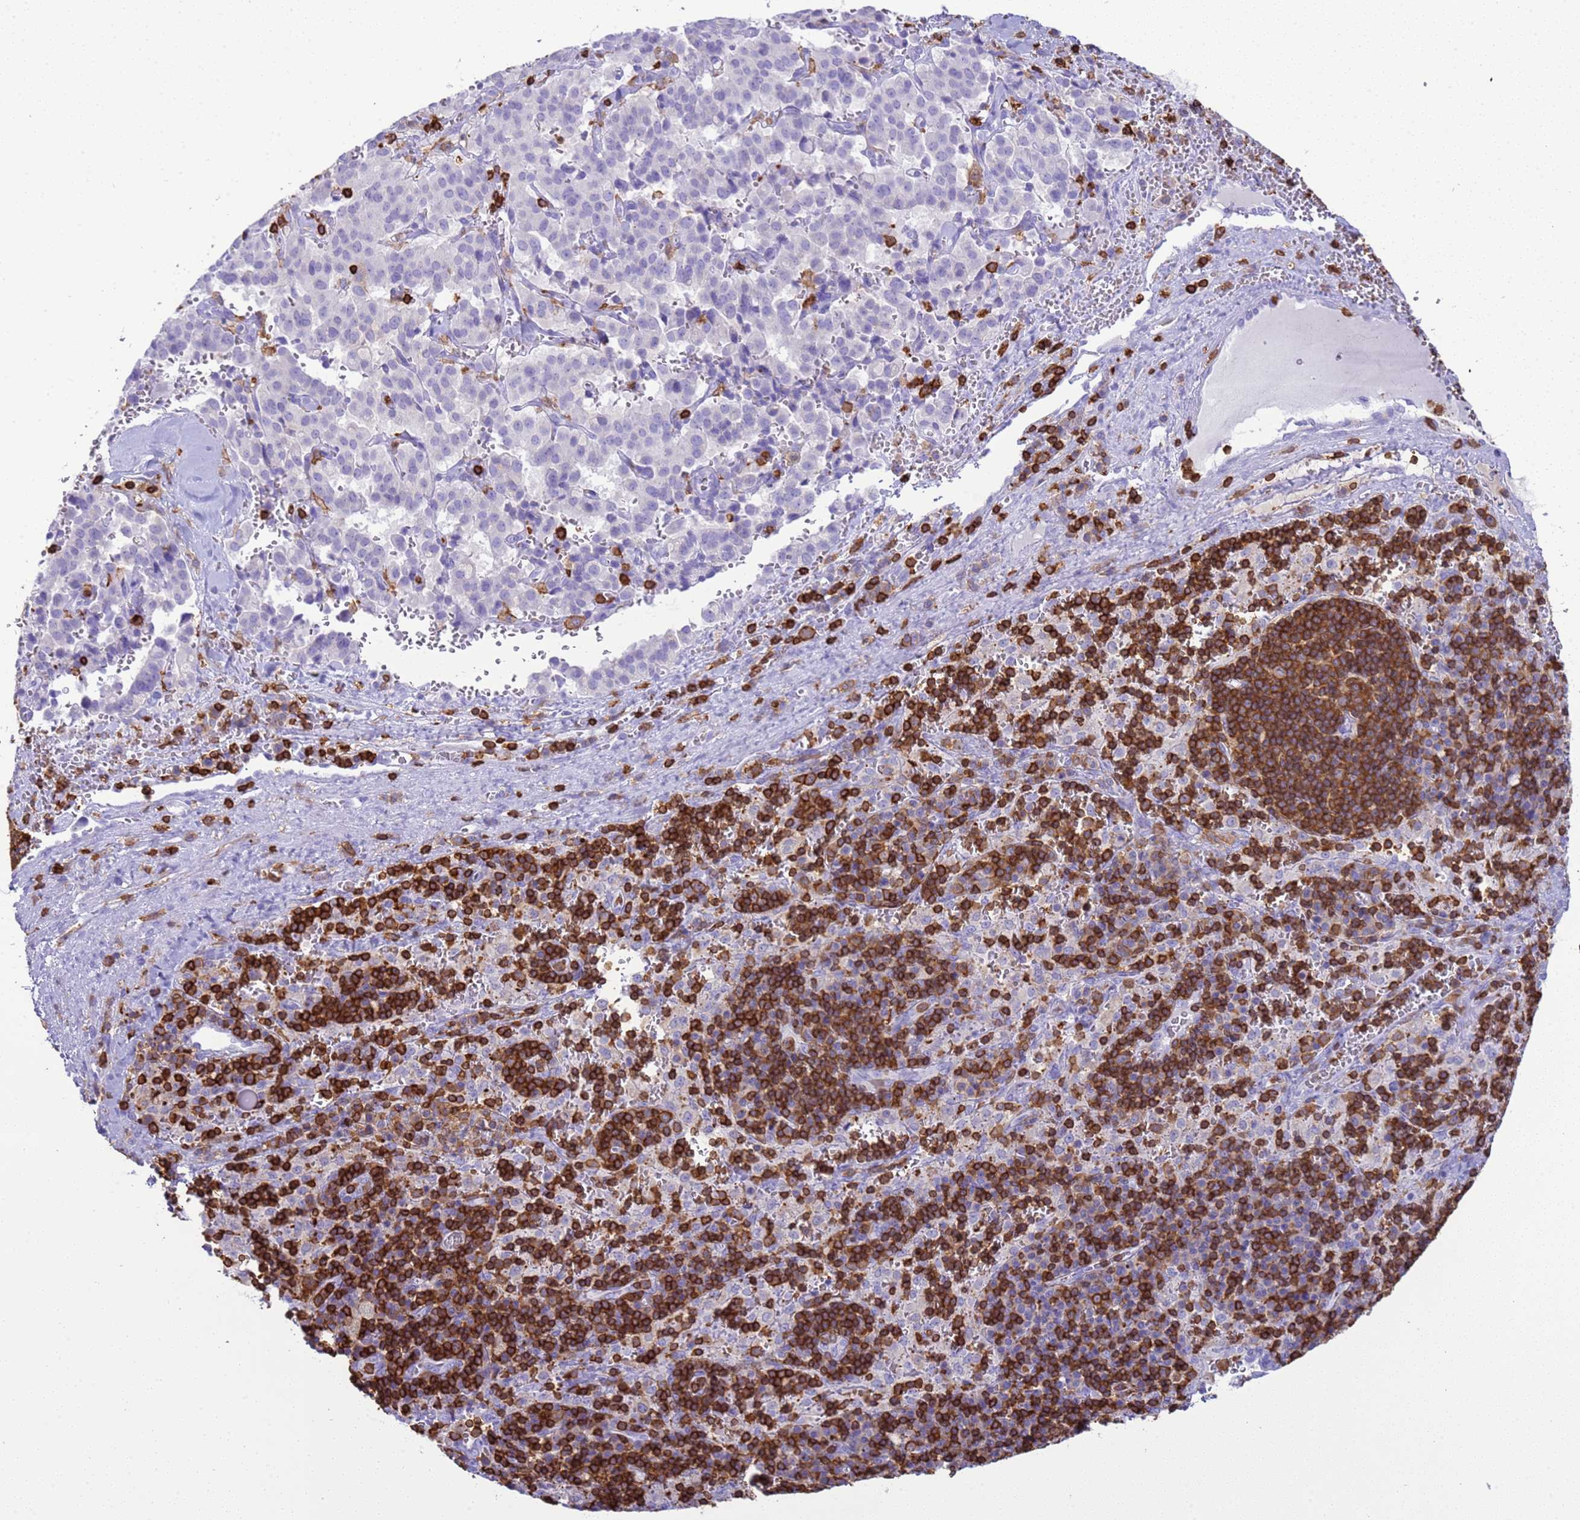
{"staining": {"intensity": "negative", "quantity": "none", "location": "none"}, "tissue": "pancreatic cancer", "cell_type": "Tumor cells", "image_type": "cancer", "snomed": [{"axis": "morphology", "description": "Adenocarcinoma, NOS"}, {"axis": "topography", "description": "Pancreas"}], "caption": "A photomicrograph of pancreatic cancer stained for a protein shows no brown staining in tumor cells.", "gene": "IRF5", "patient": {"sex": "male", "age": 65}}